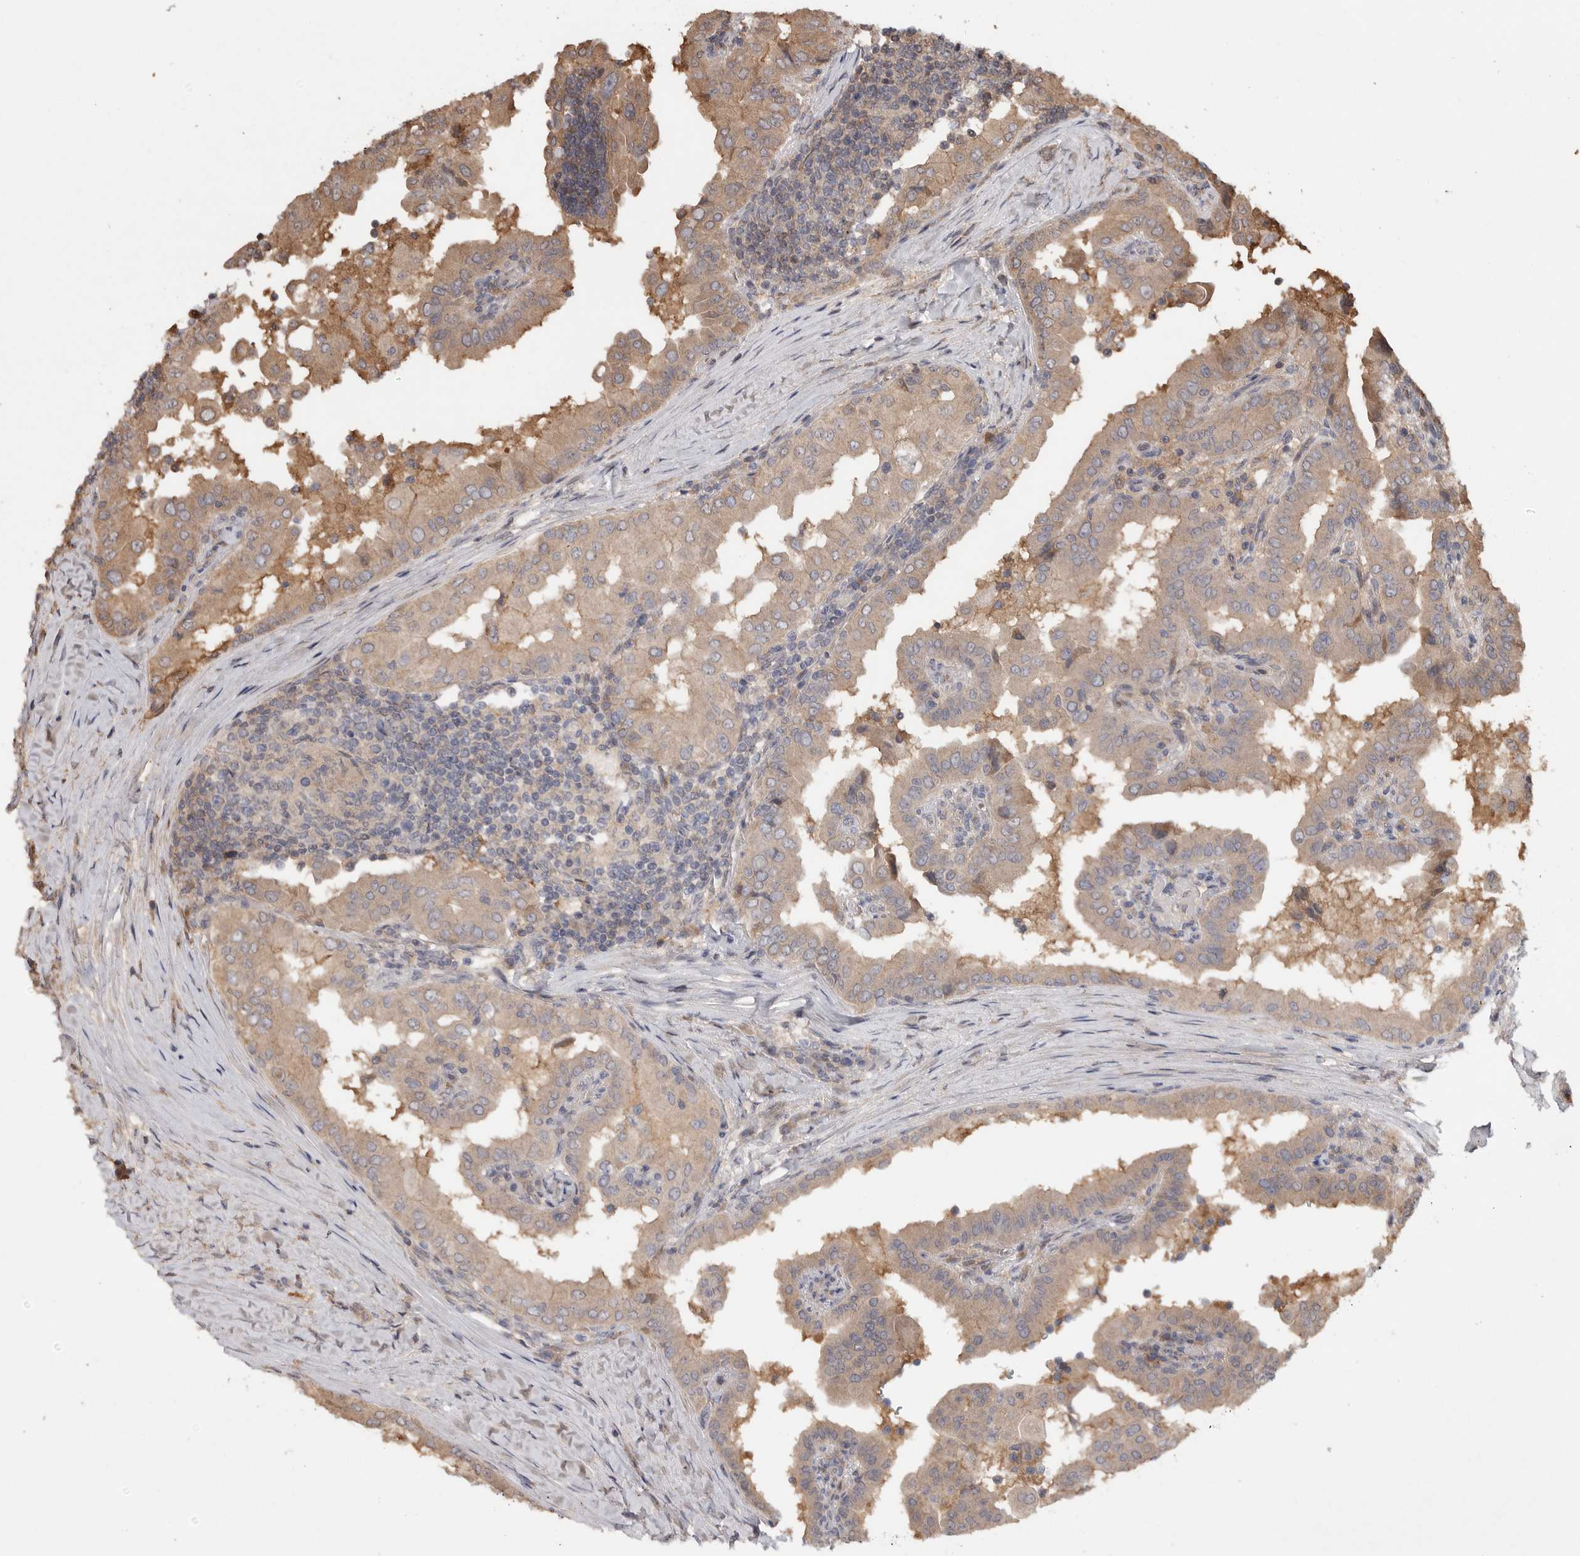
{"staining": {"intensity": "moderate", "quantity": ">75%", "location": "cytoplasmic/membranous"}, "tissue": "thyroid cancer", "cell_type": "Tumor cells", "image_type": "cancer", "snomed": [{"axis": "morphology", "description": "Papillary adenocarcinoma, NOS"}, {"axis": "topography", "description": "Thyroid gland"}], "caption": "Tumor cells exhibit moderate cytoplasmic/membranous positivity in approximately >75% of cells in thyroid cancer.", "gene": "VN1R4", "patient": {"sex": "male", "age": 33}}